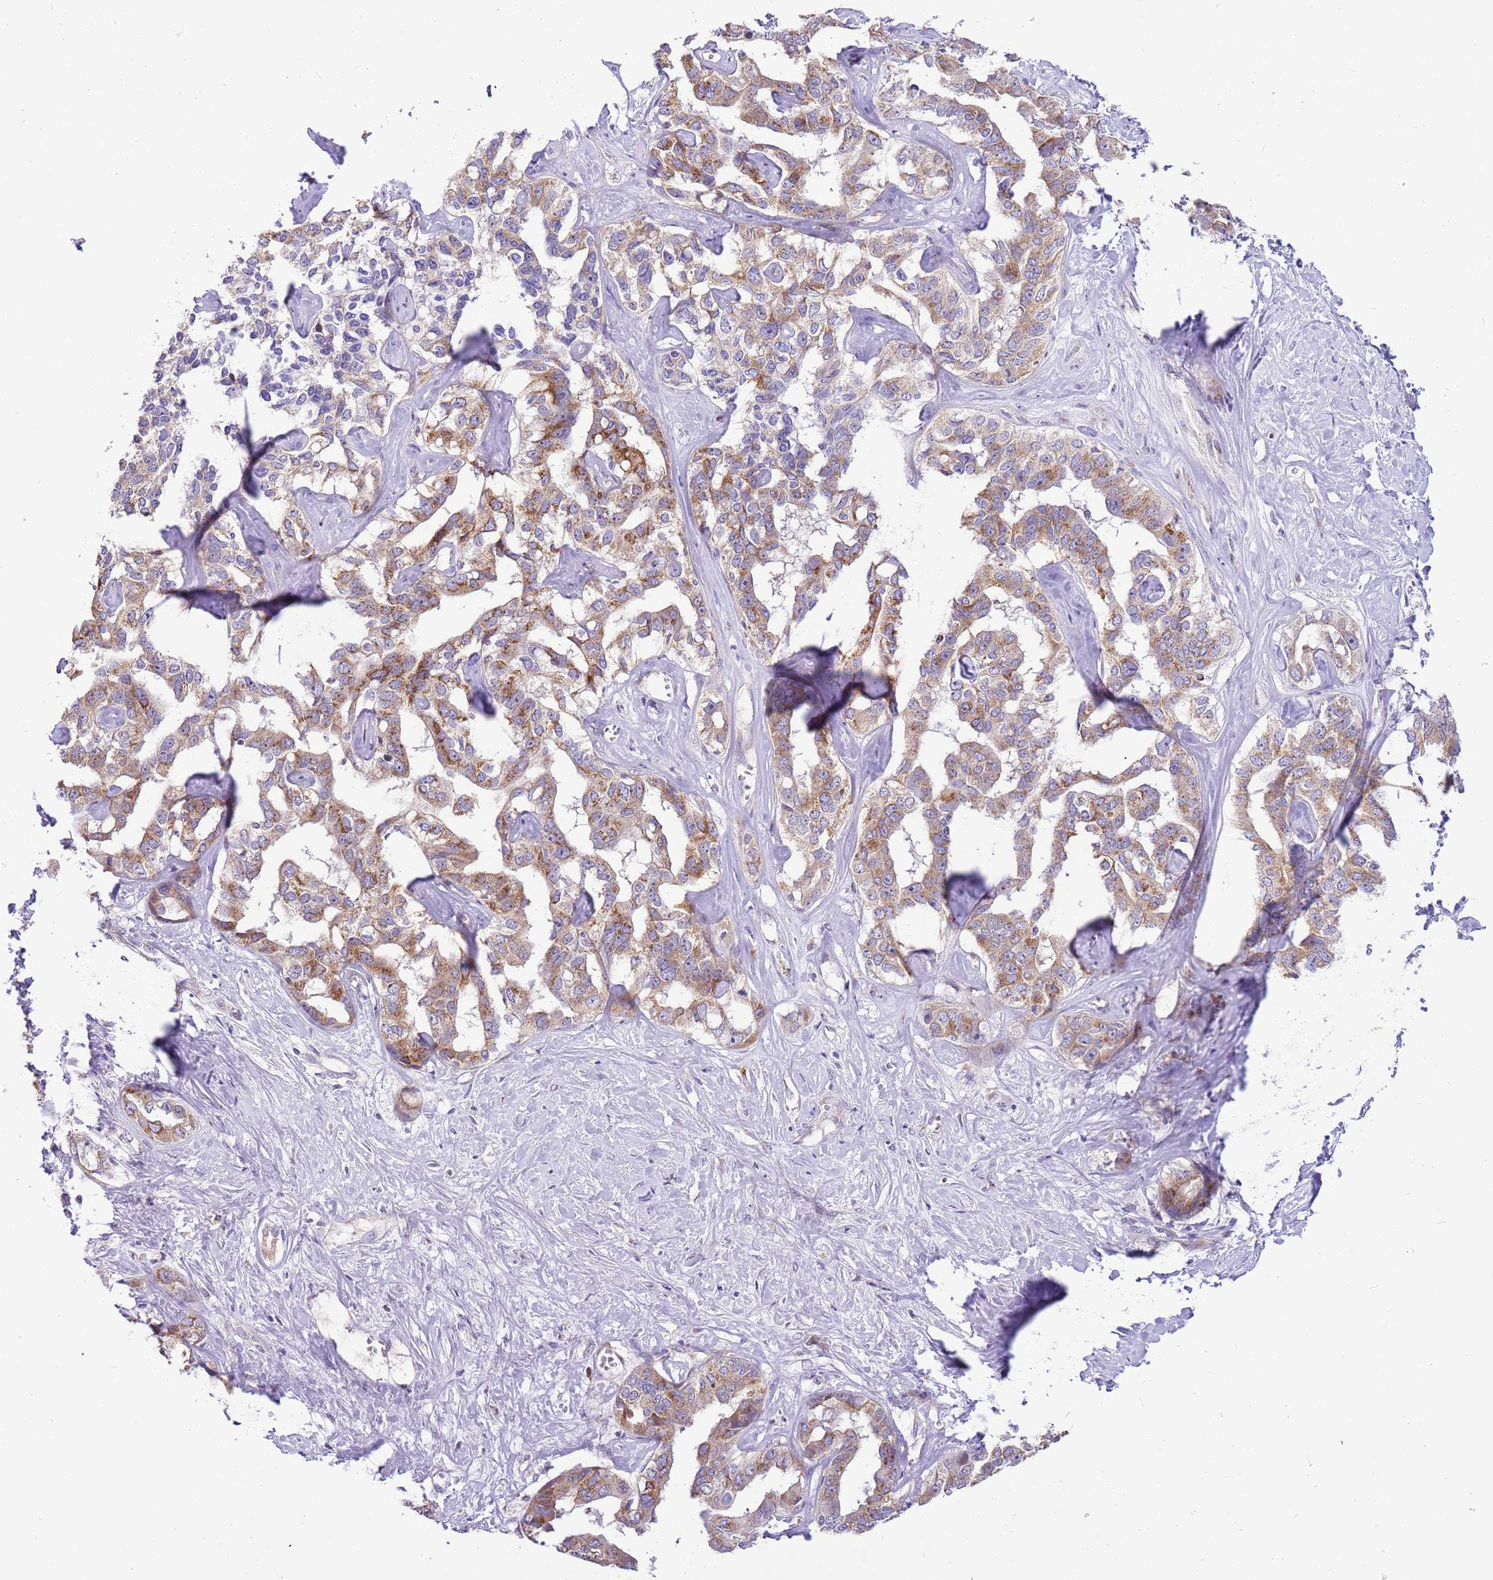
{"staining": {"intensity": "moderate", "quantity": ">75%", "location": "cytoplasmic/membranous"}, "tissue": "liver cancer", "cell_type": "Tumor cells", "image_type": "cancer", "snomed": [{"axis": "morphology", "description": "Cholangiocarcinoma"}, {"axis": "topography", "description": "Liver"}], "caption": "Tumor cells exhibit medium levels of moderate cytoplasmic/membranous staining in about >75% of cells in liver cancer.", "gene": "COX17", "patient": {"sex": "male", "age": 59}}